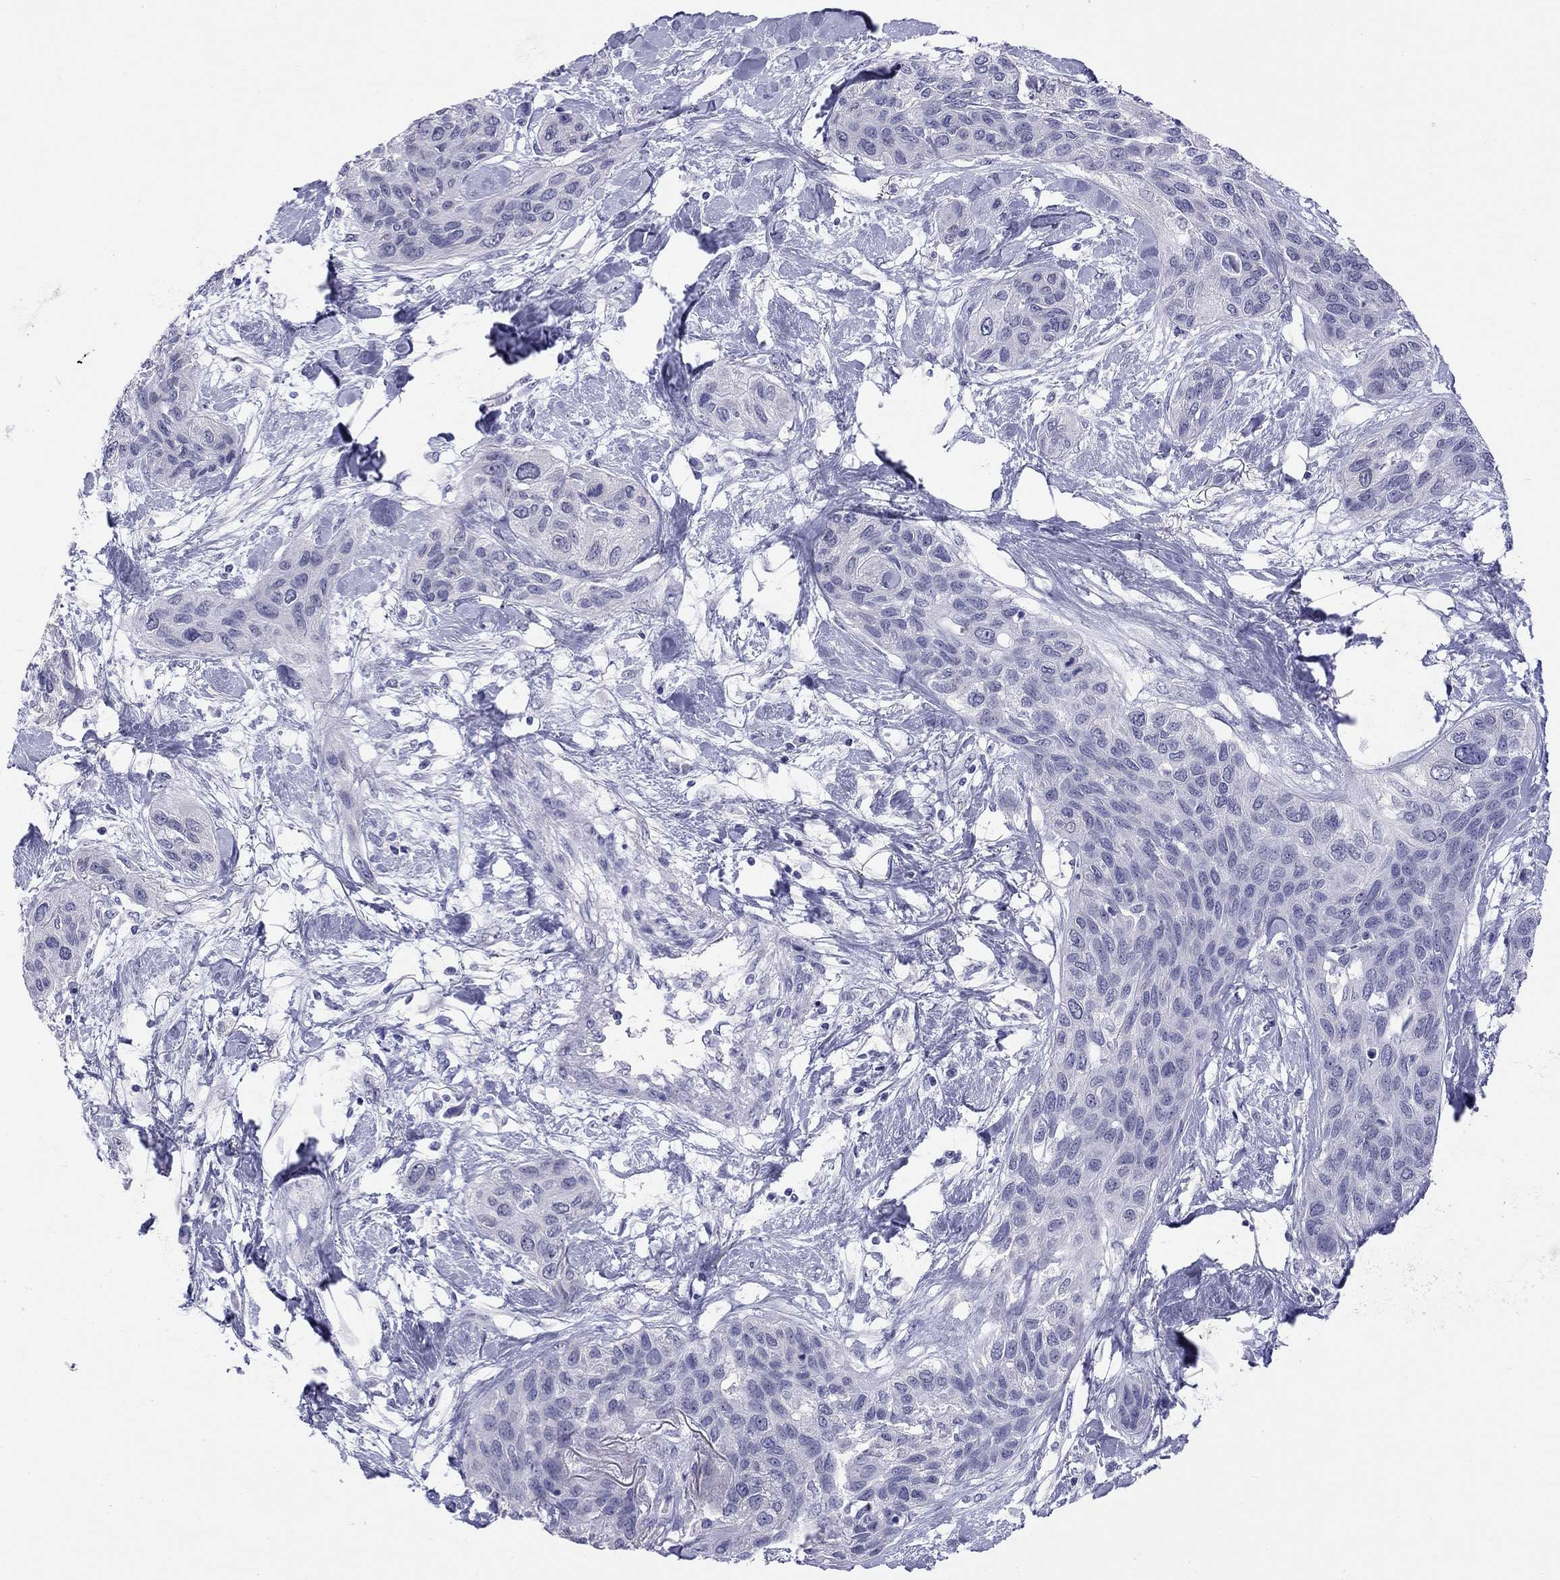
{"staining": {"intensity": "negative", "quantity": "none", "location": "none"}, "tissue": "lung cancer", "cell_type": "Tumor cells", "image_type": "cancer", "snomed": [{"axis": "morphology", "description": "Squamous cell carcinoma, NOS"}, {"axis": "topography", "description": "Lung"}], "caption": "There is no significant staining in tumor cells of lung cancer.", "gene": "ARMC12", "patient": {"sex": "female", "age": 70}}